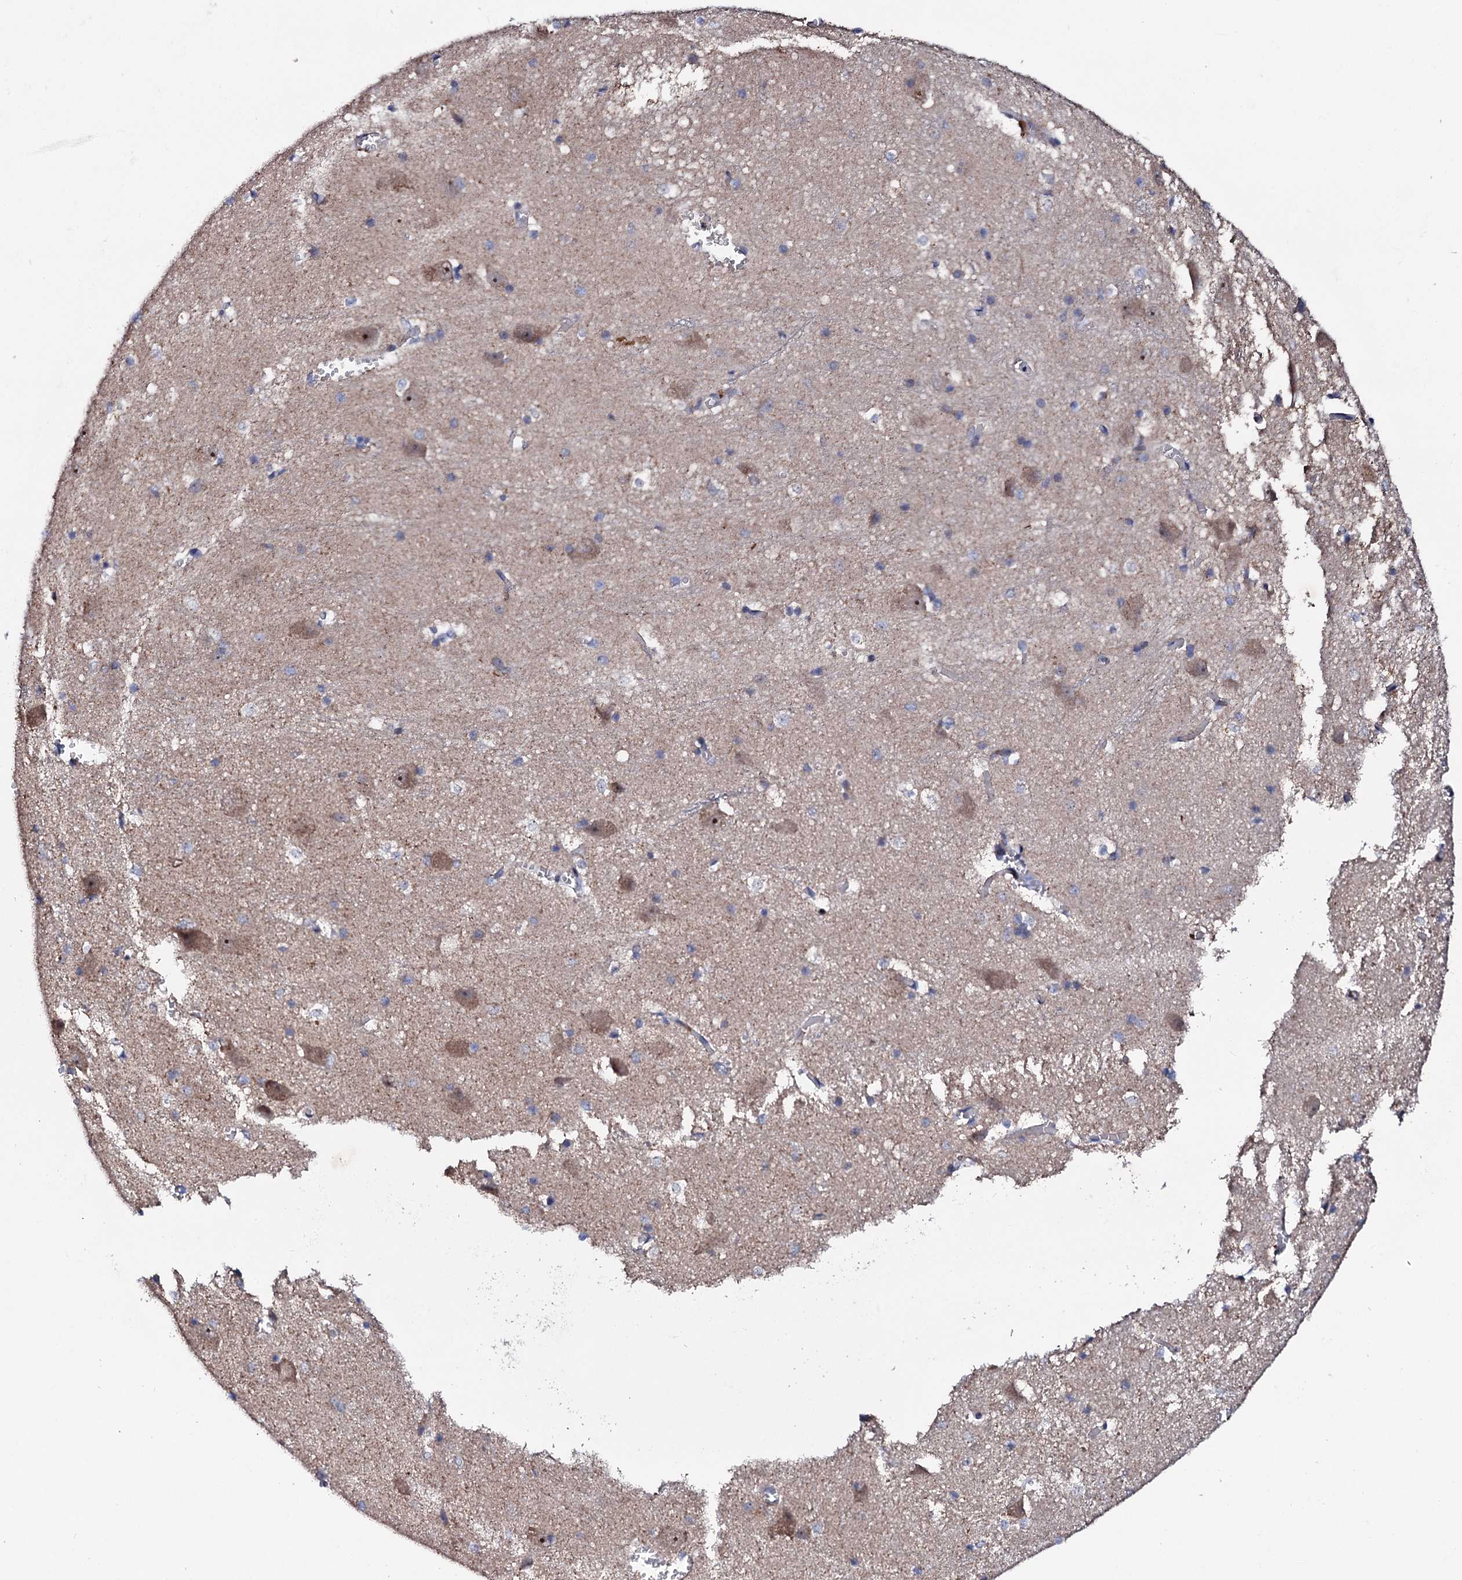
{"staining": {"intensity": "weak", "quantity": "<25%", "location": "cytoplasmic/membranous"}, "tissue": "caudate", "cell_type": "Glial cells", "image_type": "normal", "snomed": [{"axis": "morphology", "description": "Normal tissue, NOS"}, {"axis": "topography", "description": "Lateral ventricle wall"}], "caption": "Glial cells show no significant expression in unremarkable caudate. (DAB (3,3'-diaminobenzidine) immunohistochemistry with hematoxylin counter stain).", "gene": "GTPBP4", "patient": {"sex": "male", "age": 37}}